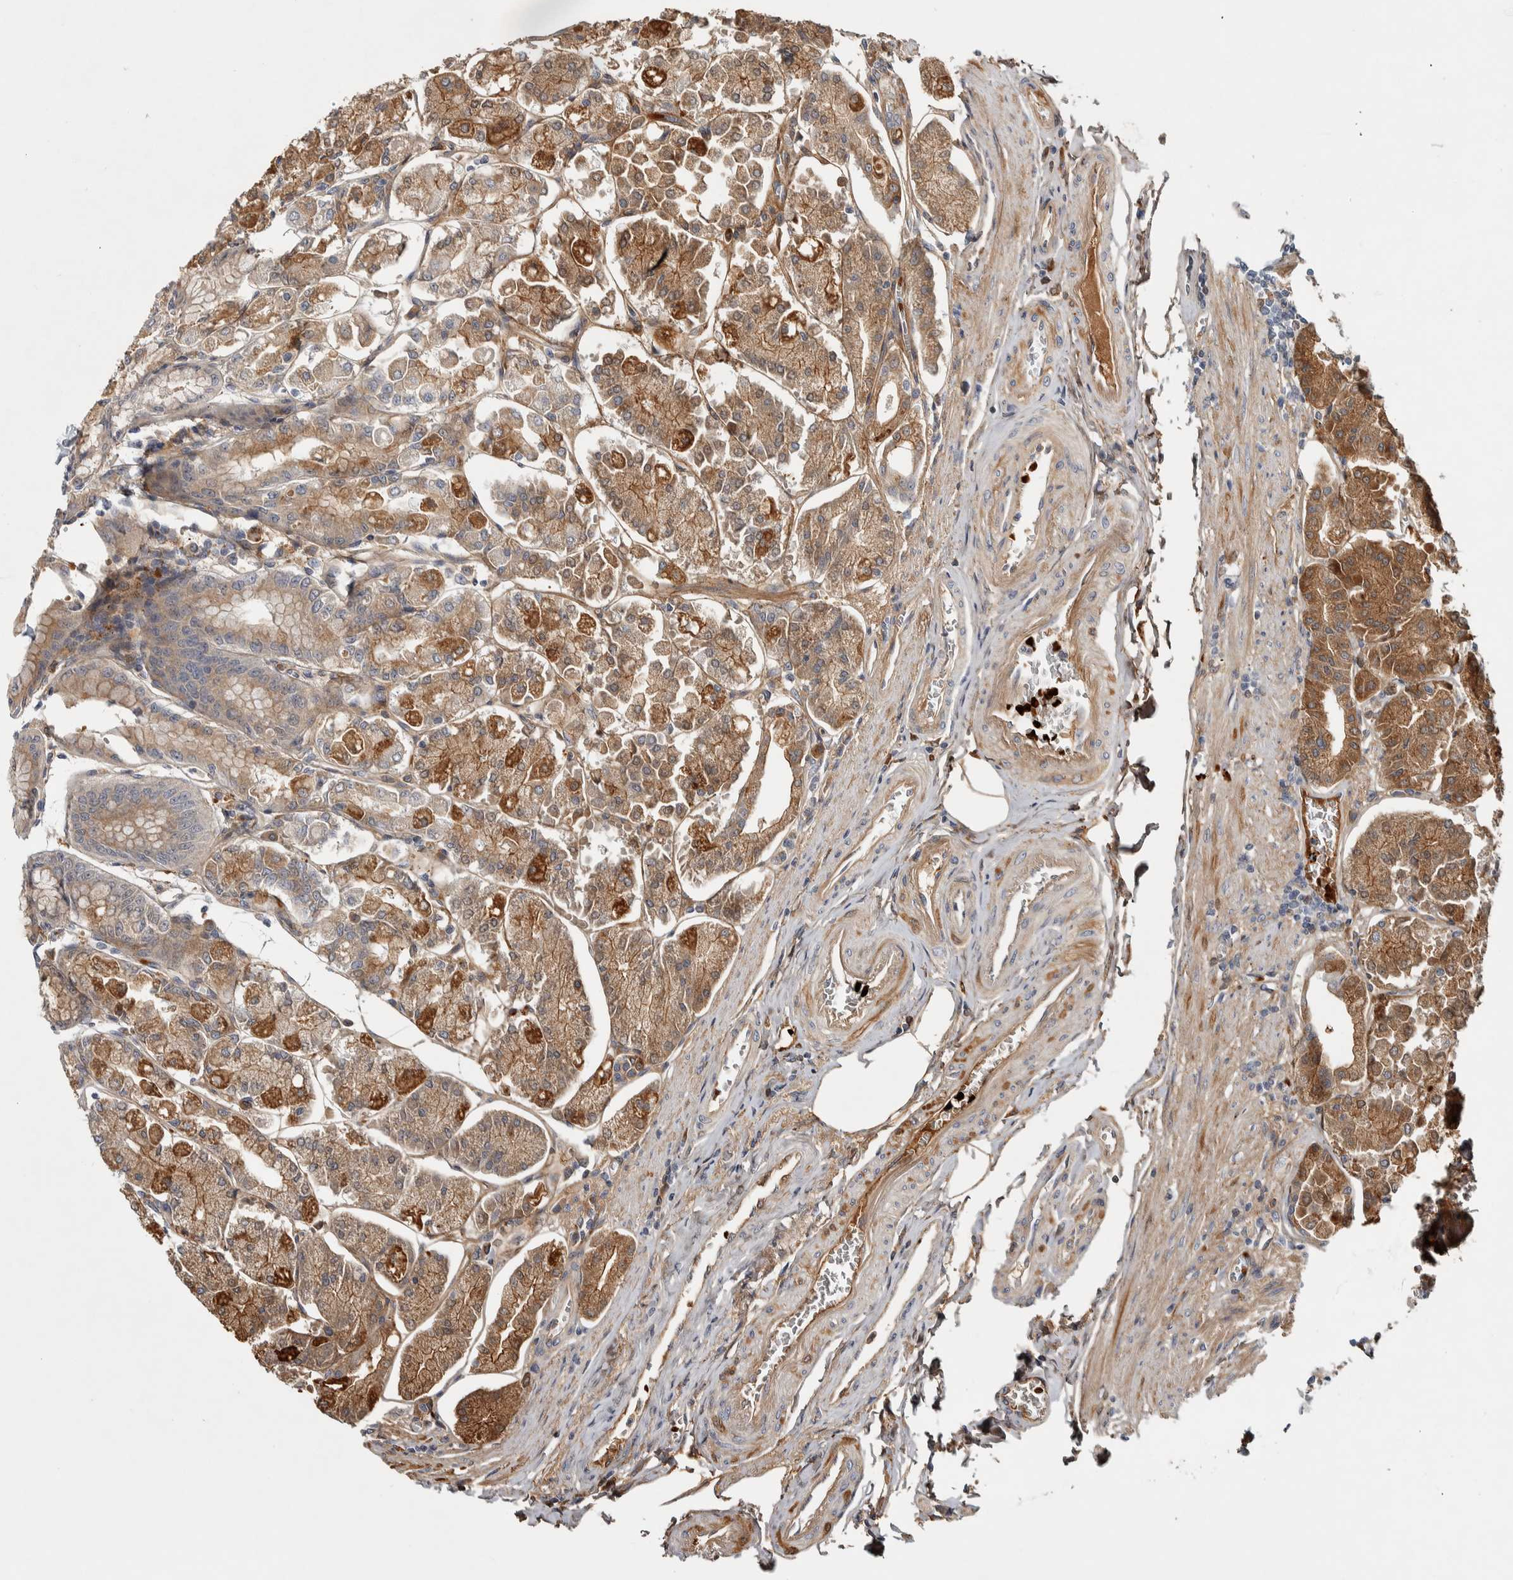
{"staining": {"intensity": "moderate", "quantity": ">75%", "location": "cytoplasmic/membranous"}, "tissue": "stomach", "cell_type": "Glandular cells", "image_type": "normal", "snomed": [{"axis": "morphology", "description": "Normal tissue, NOS"}, {"axis": "topography", "description": "Stomach, lower"}], "caption": "Benign stomach displays moderate cytoplasmic/membranous staining in approximately >75% of glandular cells, visualized by immunohistochemistry.", "gene": "ADPRM", "patient": {"sex": "male", "age": 71}}